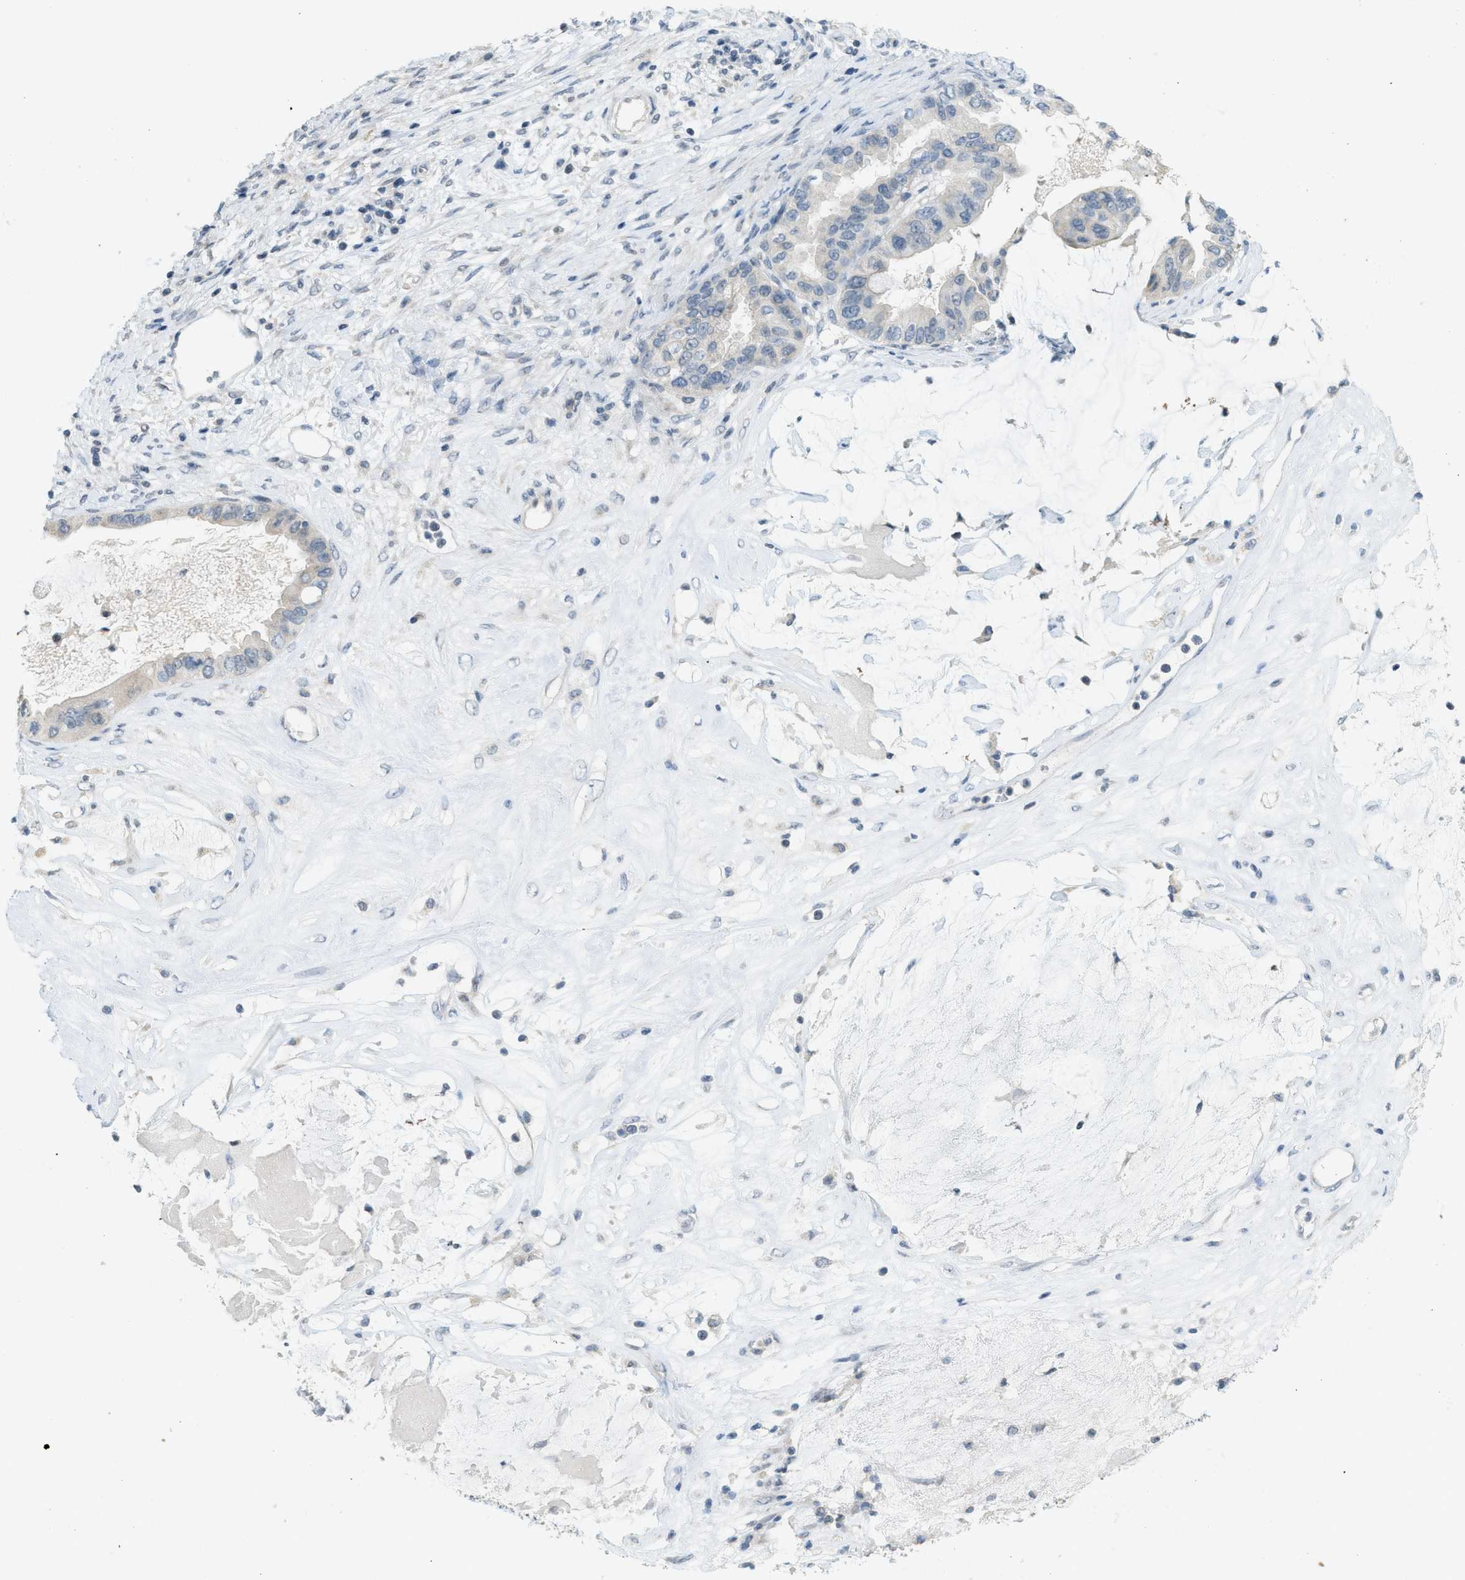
{"staining": {"intensity": "negative", "quantity": "none", "location": "none"}, "tissue": "ovarian cancer", "cell_type": "Tumor cells", "image_type": "cancer", "snomed": [{"axis": "morphology", "description": "Cystadenocarcinoma, mucinous, NOS"}, {"axis": "topography", "description": "Ovary"}], "caption": "Tumor cells are negative for protein expression in human ovarian cancer.", "gene": "TXNDC2", "patient": {"sex": "female", "age": 80}}